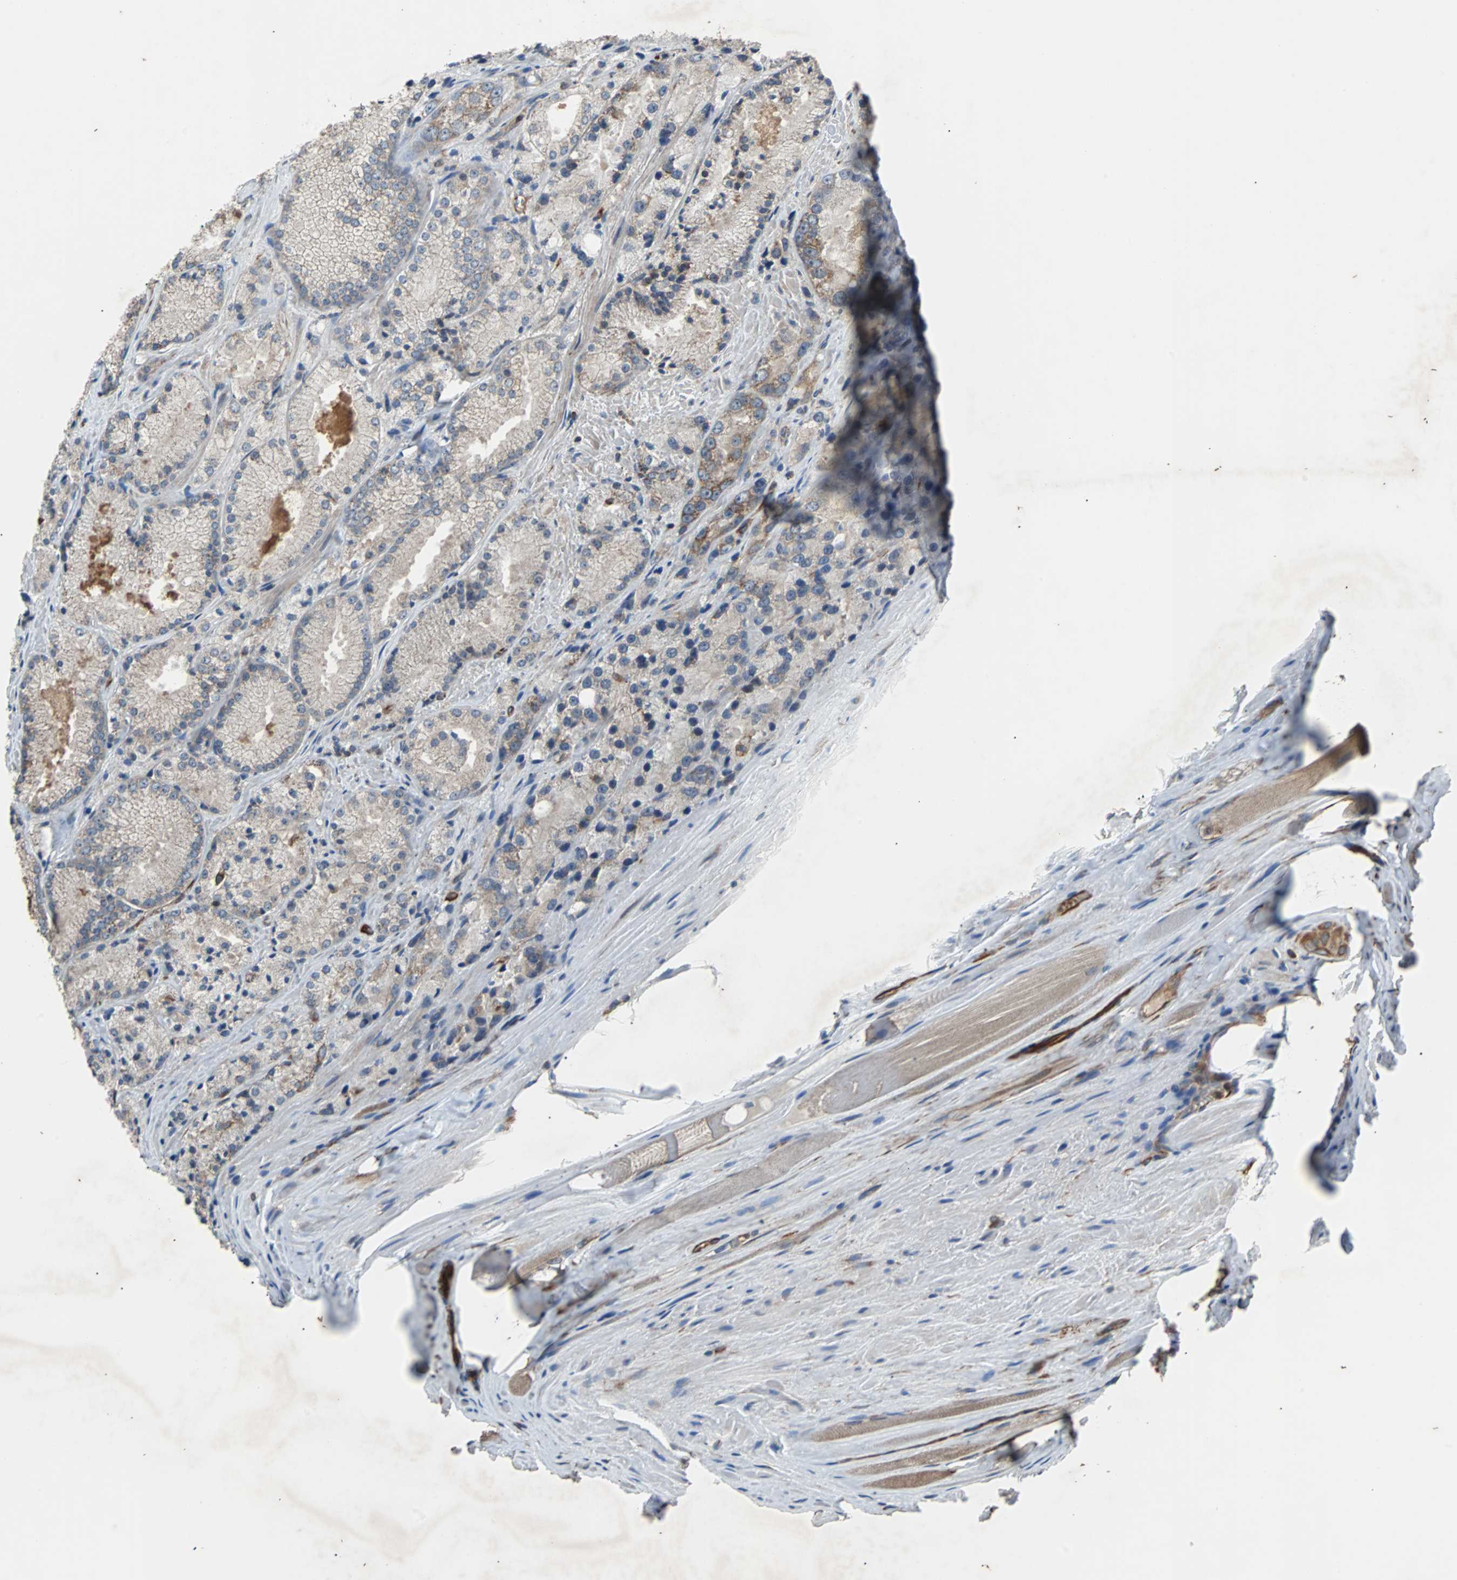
{"staining": {"intensity": "weak", "quantity": "25%-75%", "location": "cytoplasmic/membranous"}, "tissue": "prostate cancer", "cell_type": "Tumor cells", "image_type": "cancer", "snomed": [{"axis": "morphology", "description": "Adenocarcinoma, Low grade"}, {"axis": "topography", "description": "Prostate"}], "caption": "Tumor cells reveal low levels of weak cytoplasmic/membranous positivity in about 25%-75% of cells in prostate adenocarcinoma (low-grade).", "gene": "ACTR3", "patient": {"sex": "male", "age": 64}}